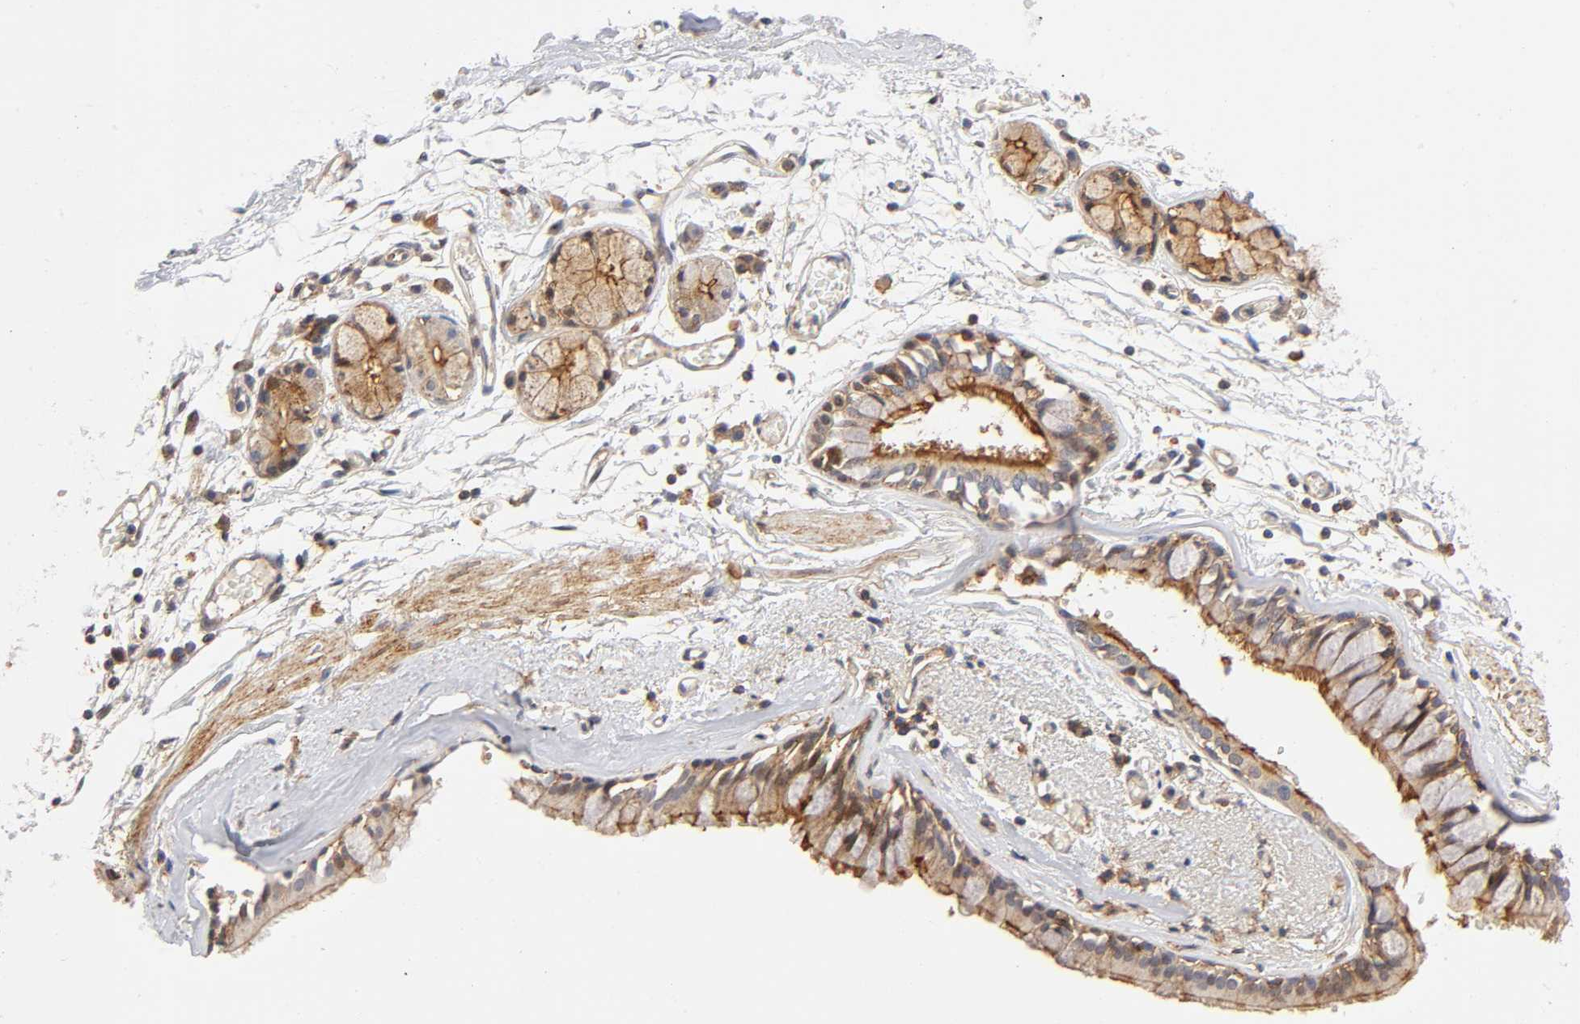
{"staining": {"intensity": "moderate", "quantity": ">75%", "location": "cytoplasmic/membranous"}, "tissue": "bronchus", "cell_type": "Respiratory epithelial cells", "image_type": "normal", "snomed": [{"axis": "morphology", "description": "Normal tissue, NOS"}, {"axis": "topography", "description": "Bronchus"}, {"axis": "topography", "description": "Lung"}], "caption": "About >75% of respiratory epithelial cells in normal bronchus display moderate cytoplasmic/membranous protein staining as visualized by brown immunohistochemical staining.", "gene": "ANXA7", "patient": {"sex": "female", "age": 56}}